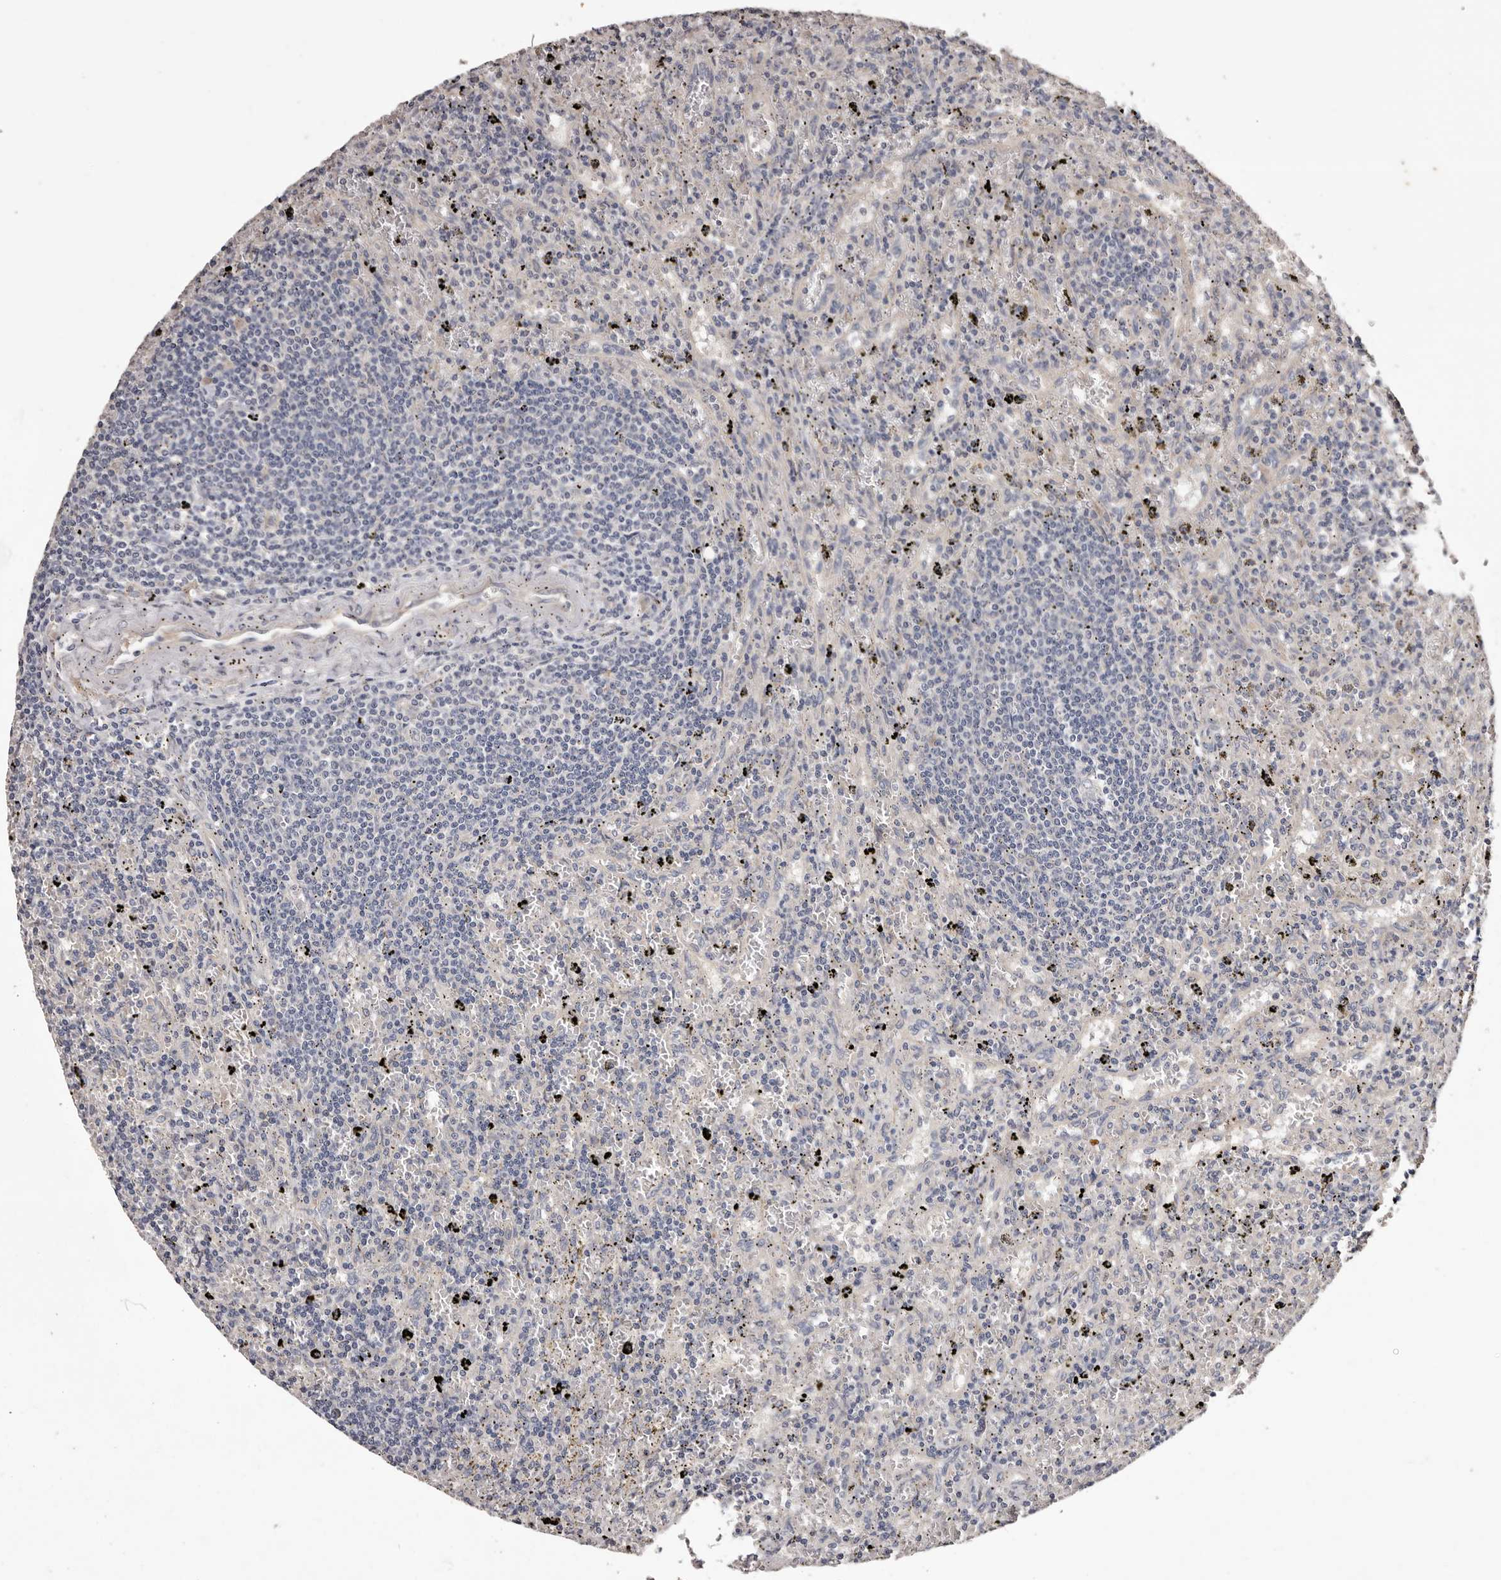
{"staining": {"intensity": "negative", "quantity": "none", "location": "none"}, "tissue": "lymphoma", "cell_type": "Tumor cells", "image_type": "cancer", "snomed": [{"axis": "morphology", "description": "Malignant lymphoma, non-Hodgkin's type, Low grade"}, {"axis": "topography", "description": "Spleen"}], "caption": "Lymphoma was stained to show a protein in brown. There is no significant staining in tumor cells. (DAB (3,3'-diaminobenzidine) immunohistochemistry (IHC) visualized using brightfield microscopy, high magnification).", "gene": "ETNK1", "patient": {"sex": "male", "age": 76}}